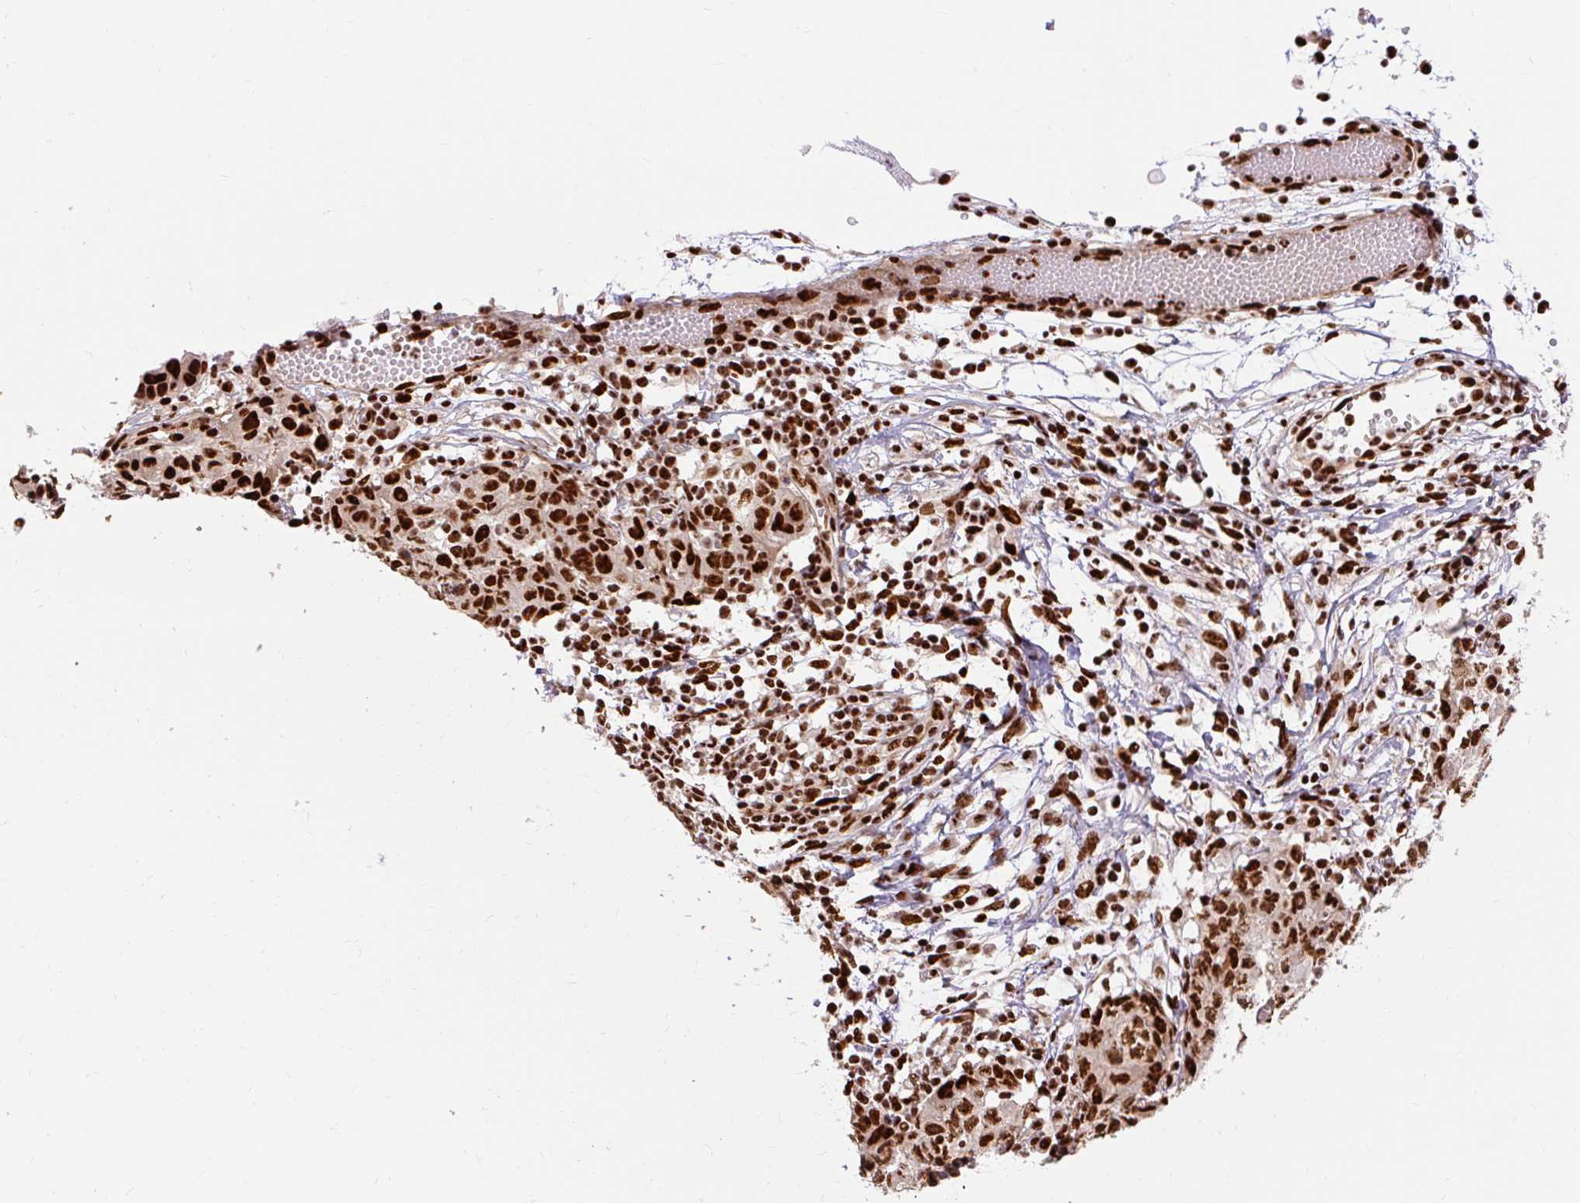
{"staining": {"intensity": "strong", "quantity": ">75%", "location": "nuclear"}, "tissue": "ovarian cancer", "cell_type": "Tumor cells", "image_type": "cancer", "snomed": [{"axis": "morphology", "description": "Carcinoma, endometroid"}, {"axis": "topography", "description": "Ovary"}], "caption": "This histopathology image shows immunohistochemistry staining of ovarian endometroid carcinoma, with high strong nuclear expression in about >75% of tumor cells.", "gene": "MECOM", "patient": {"sex": "female", "age": 42}}